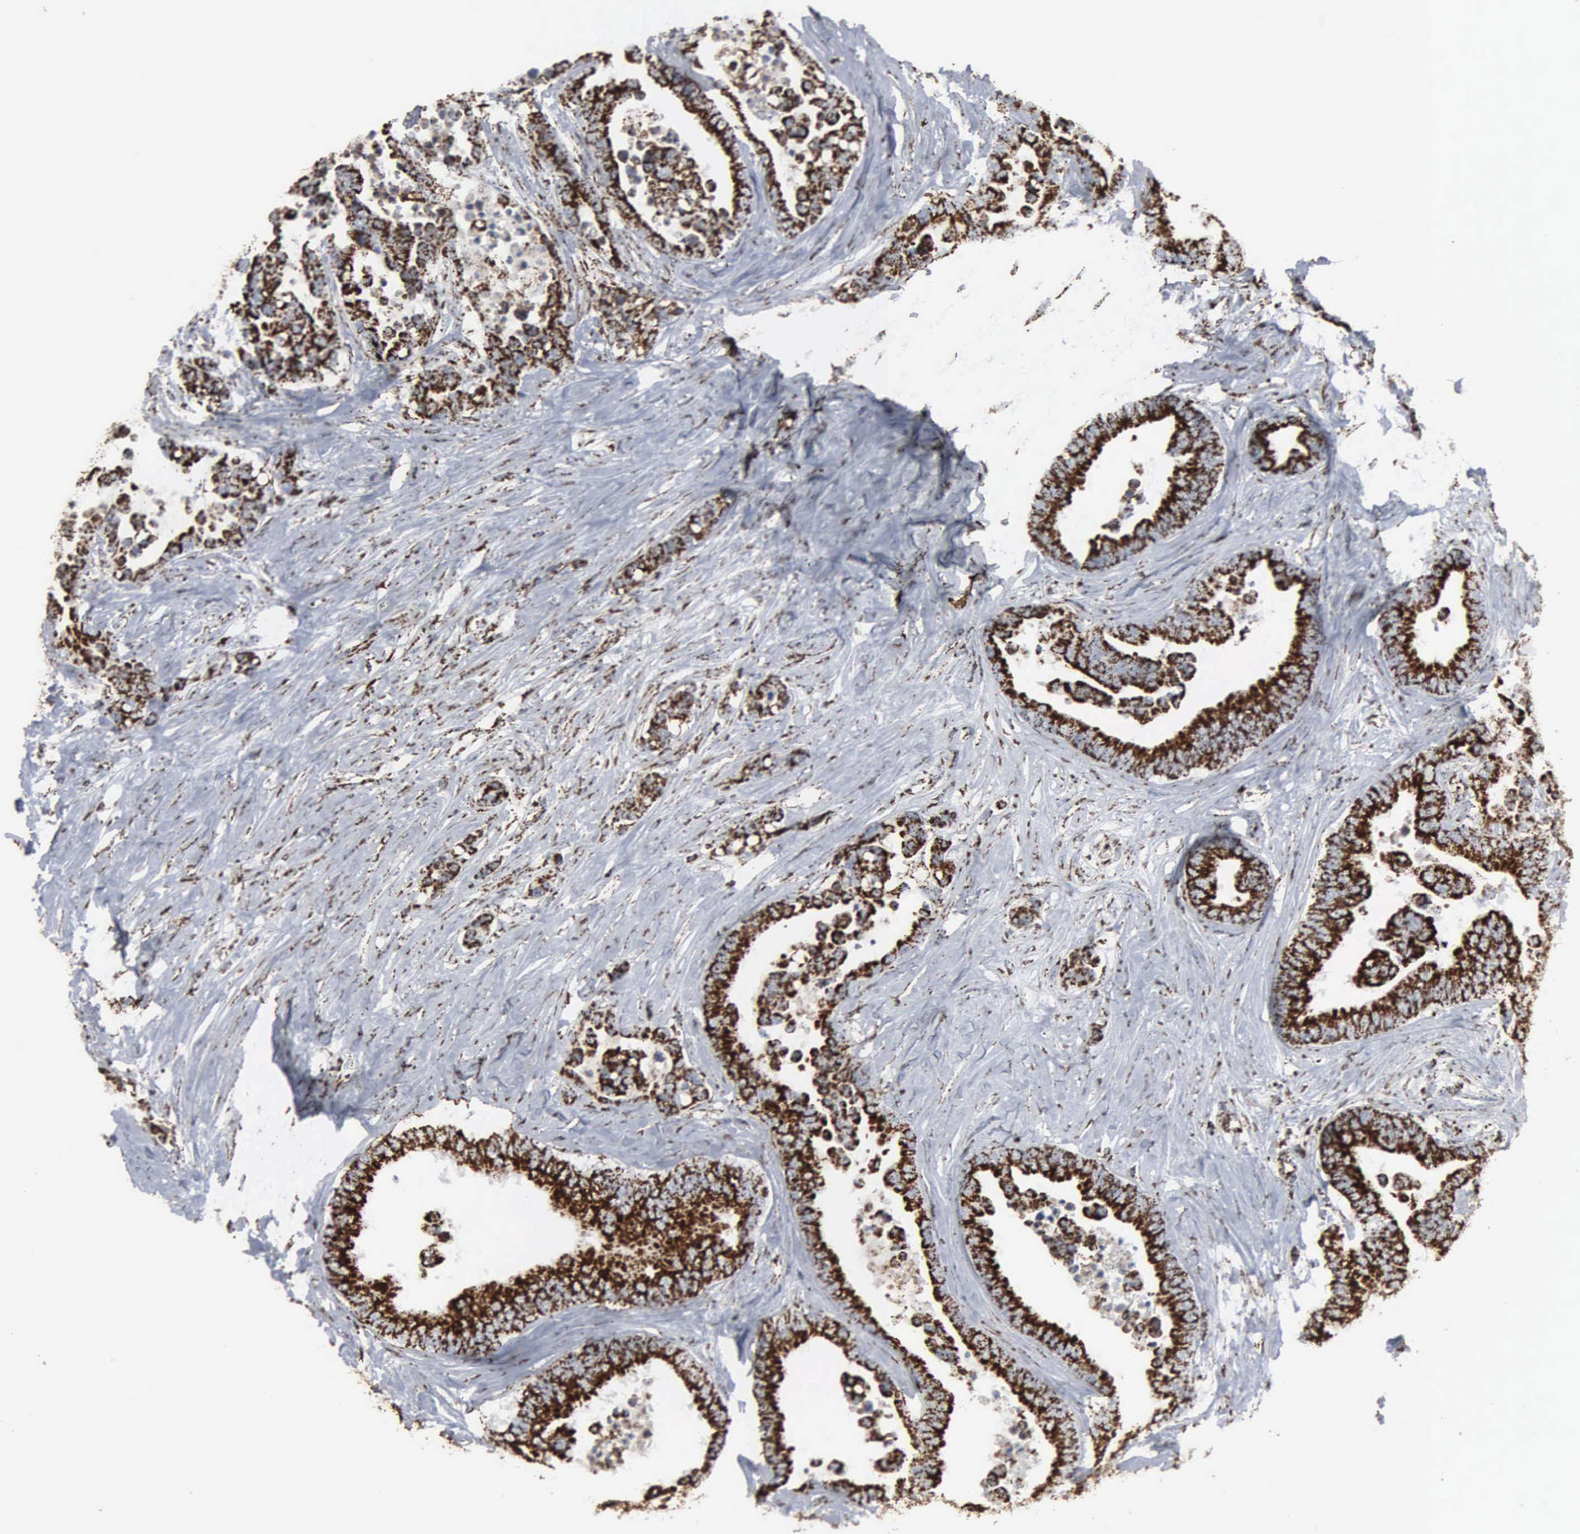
{"staining": {"intensity": "strong", "quantity": ">75%", "location": "cytoplasmic/membranous"}, "tissue": "colorectal cancer", "cell_type": "Tumor cells", "image_type": "cancer", "snomed": [{"axis": "morphology", "description": "Adenocarcinoma, NOS"}, {"axis": "topography", "description": "Colon"}], "caption": "Immunohistochemical staining of colorectal cancer (adenocarcinoma) demonstrates high levels of strong cytoplasmic/membranous protein staining in about >75% of tumor cells.", "gene": "HSPA9", "patient": {"sex": "male", "age": 82}}